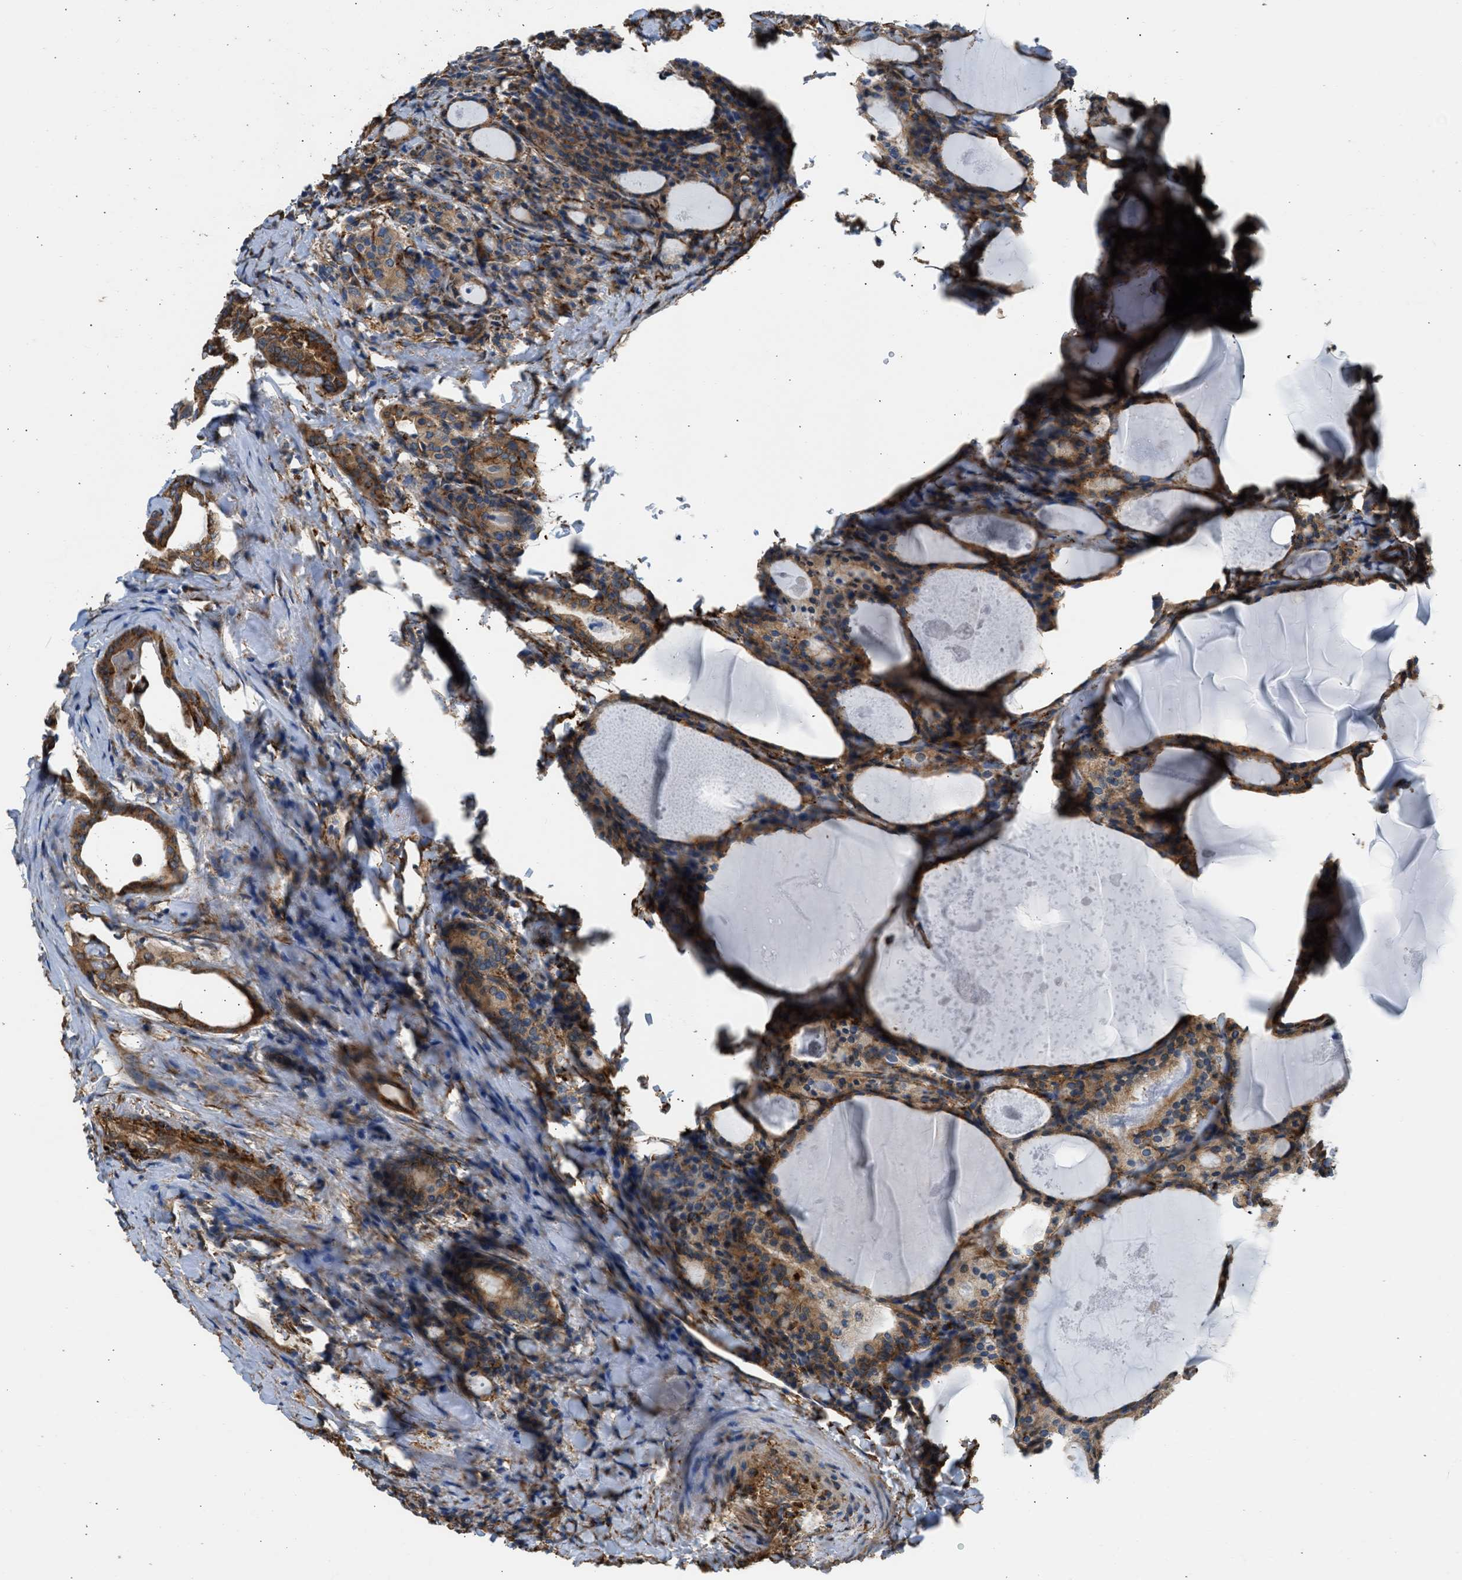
{"staining": {"intensity": "moderate", "quantity": ">75%", "location": "cytoplasmic/membranous"}, "tissue": "thyroid cancer", "cell_type": "Tumor cells", "image_type": "cancer", "snomed": [{"axis": "morphology", "description": "Papillary adenocarcinoma, NOS"}, {"axis": "topography", "description": "Thyroid gland"}], "caption": "The histopathology image shows staining of thyroid papillary adenocarcinoma, revealing moderate cytoplasmic/membranous protein expression (brown color) within tumor cells. (Stains: DAB in brown, nuclei in blue, Microscopy: brightfield microscopy at high magnification).", "gene": "SEPTIN2", "patient": {"sex": "female", "age": 42}}